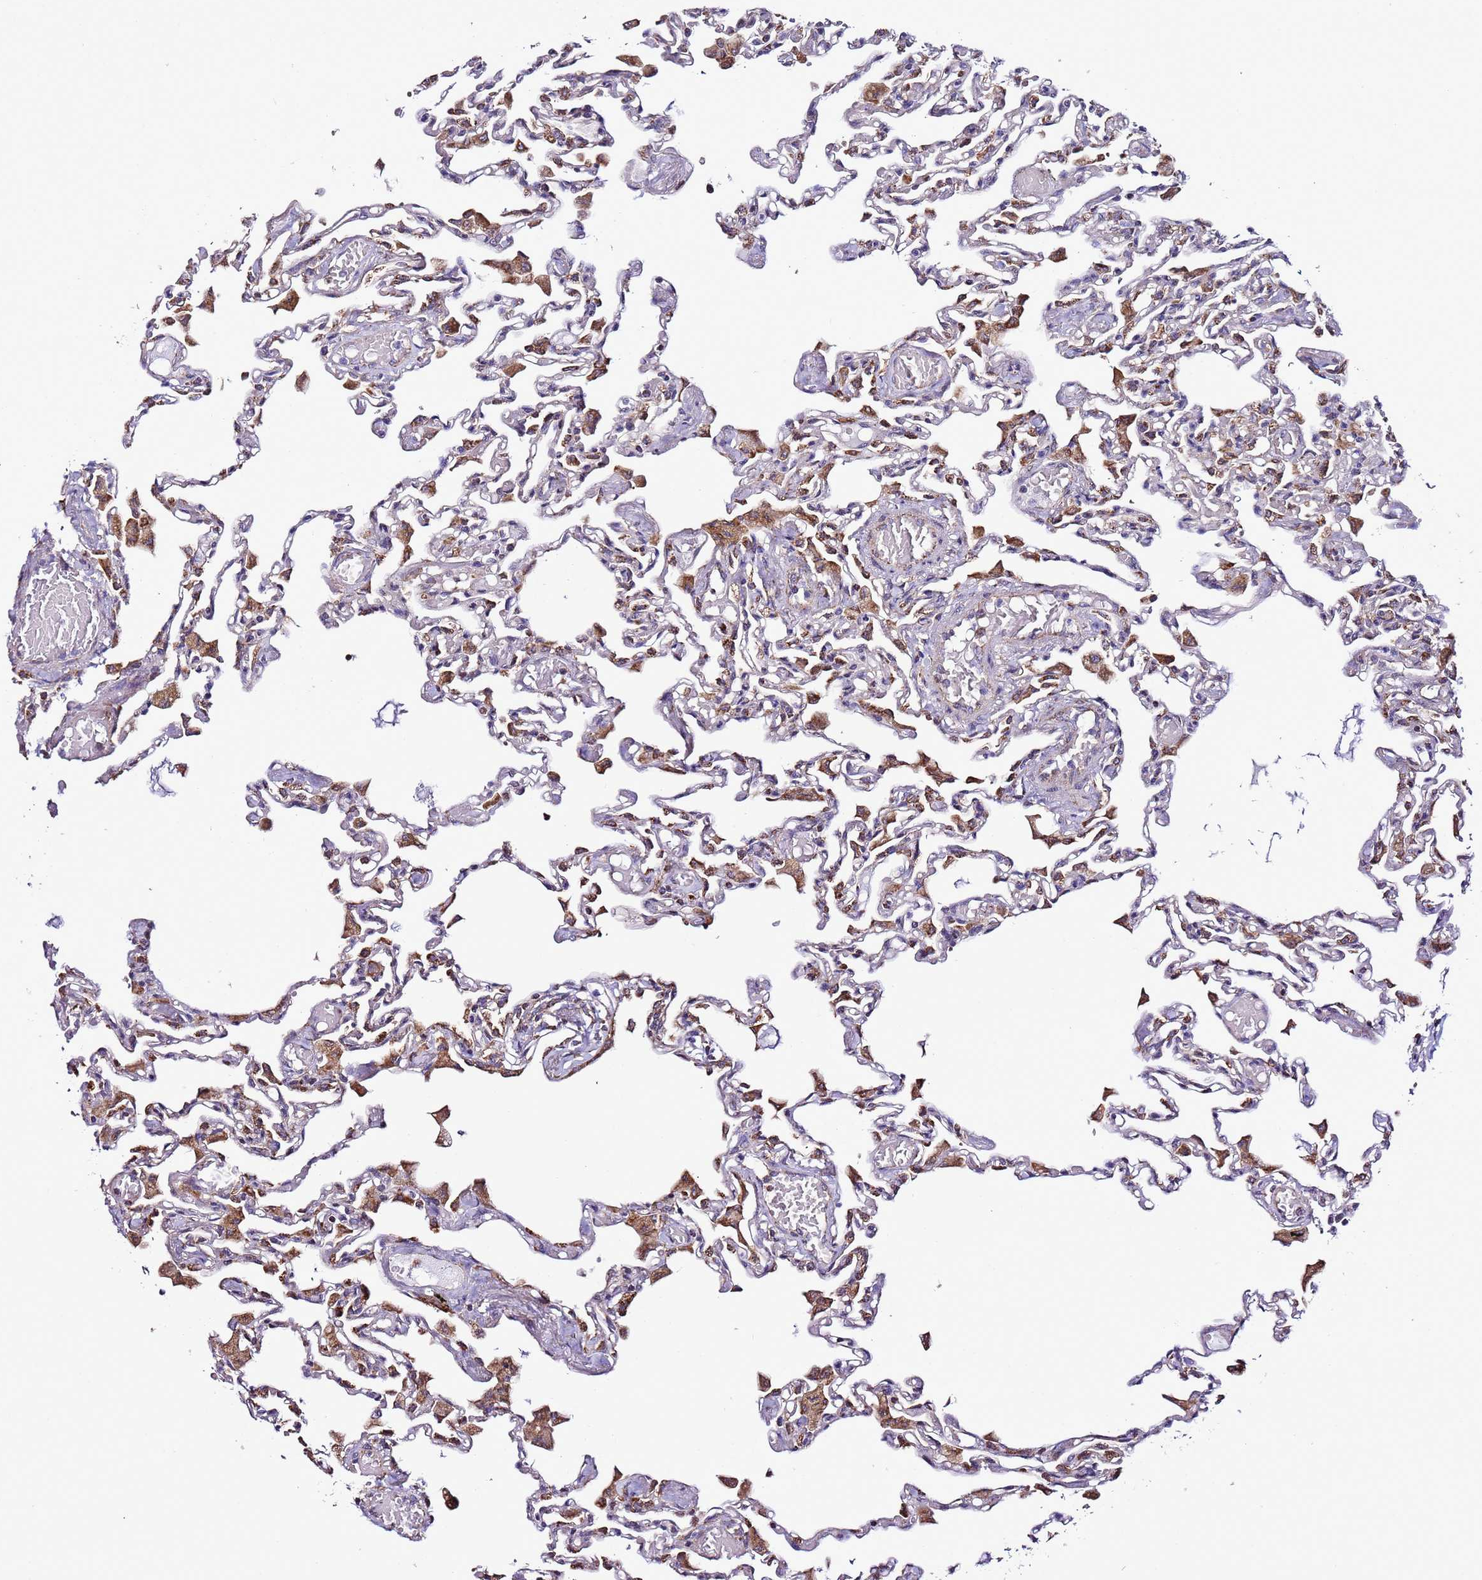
{"staining": {"intensity": "negative", "quantity": "none", "location": "none"}, "tissue": "lung", "cell_type": "Alveolar cells", "image_type": "normal", "snomed": [{"axis": "morphology", "description": "Normal tissue, NOS"}, {"axis": "topography", "description": "Bronchus"}, {"axis": "topography", "description": "Lung"}], "caption": "The photomicrograph exhibits no staining of alveolar cells in benign lung.", "gene": "AHI1", "patient": {"sex": "female", "age": 49}}